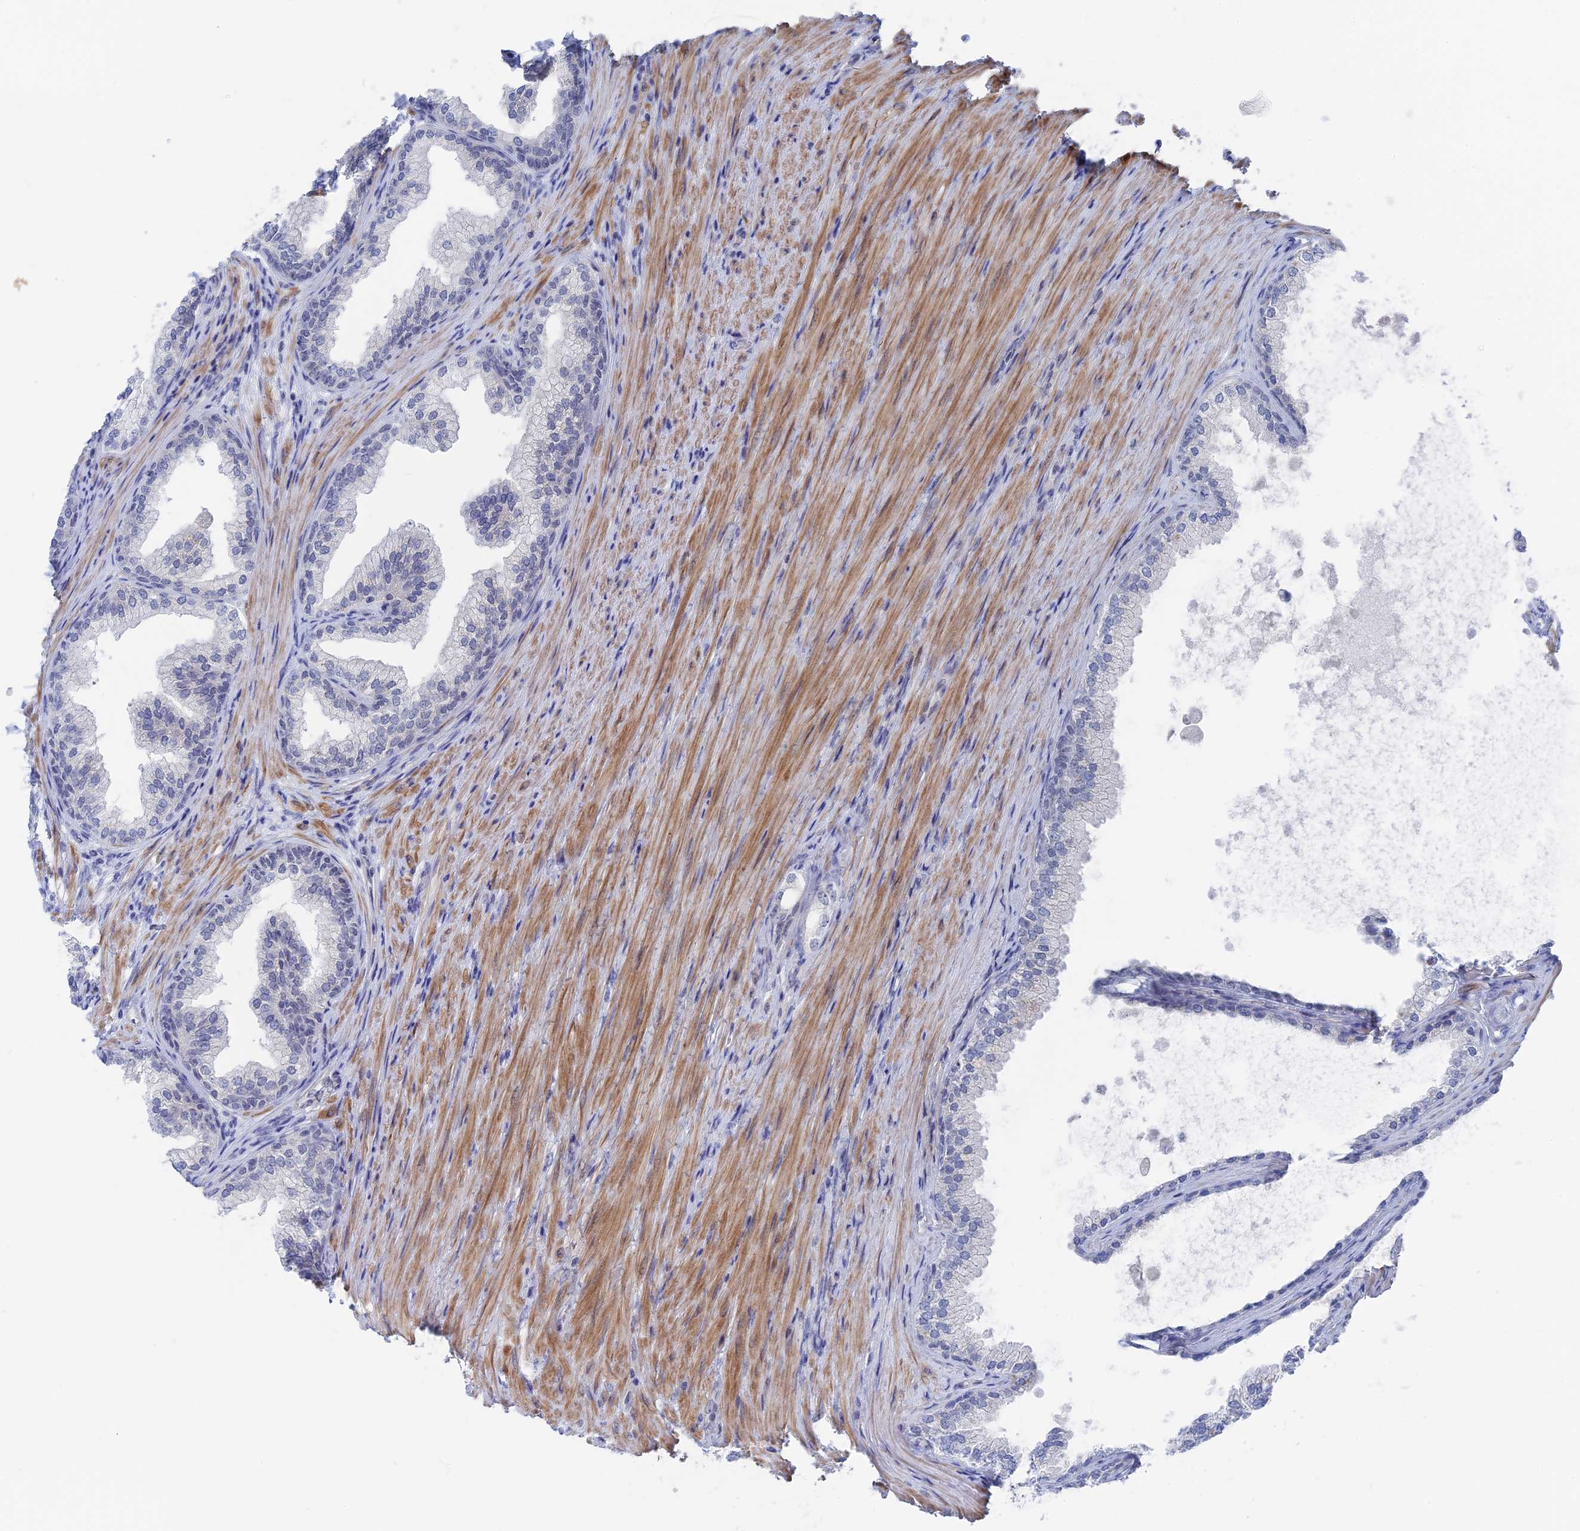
{"staining": {"intensity": "negative", "quantity": "none", "location": "none"}, "tissue": "prostate", "cell_type": "Glandular cells", "image_type": "normal", "snomed": [{"axis": "morphology", "description": "Normal tissue, NOS"}, {"axis": "topography", "description": "Prostate"}], "caption": "IHC micrograph of benign prostate stained for a protein (brown), which reveals no positivity in glandular cells.", "gene": "BRD2", "patient": {"sex": "male", "age": 76}}